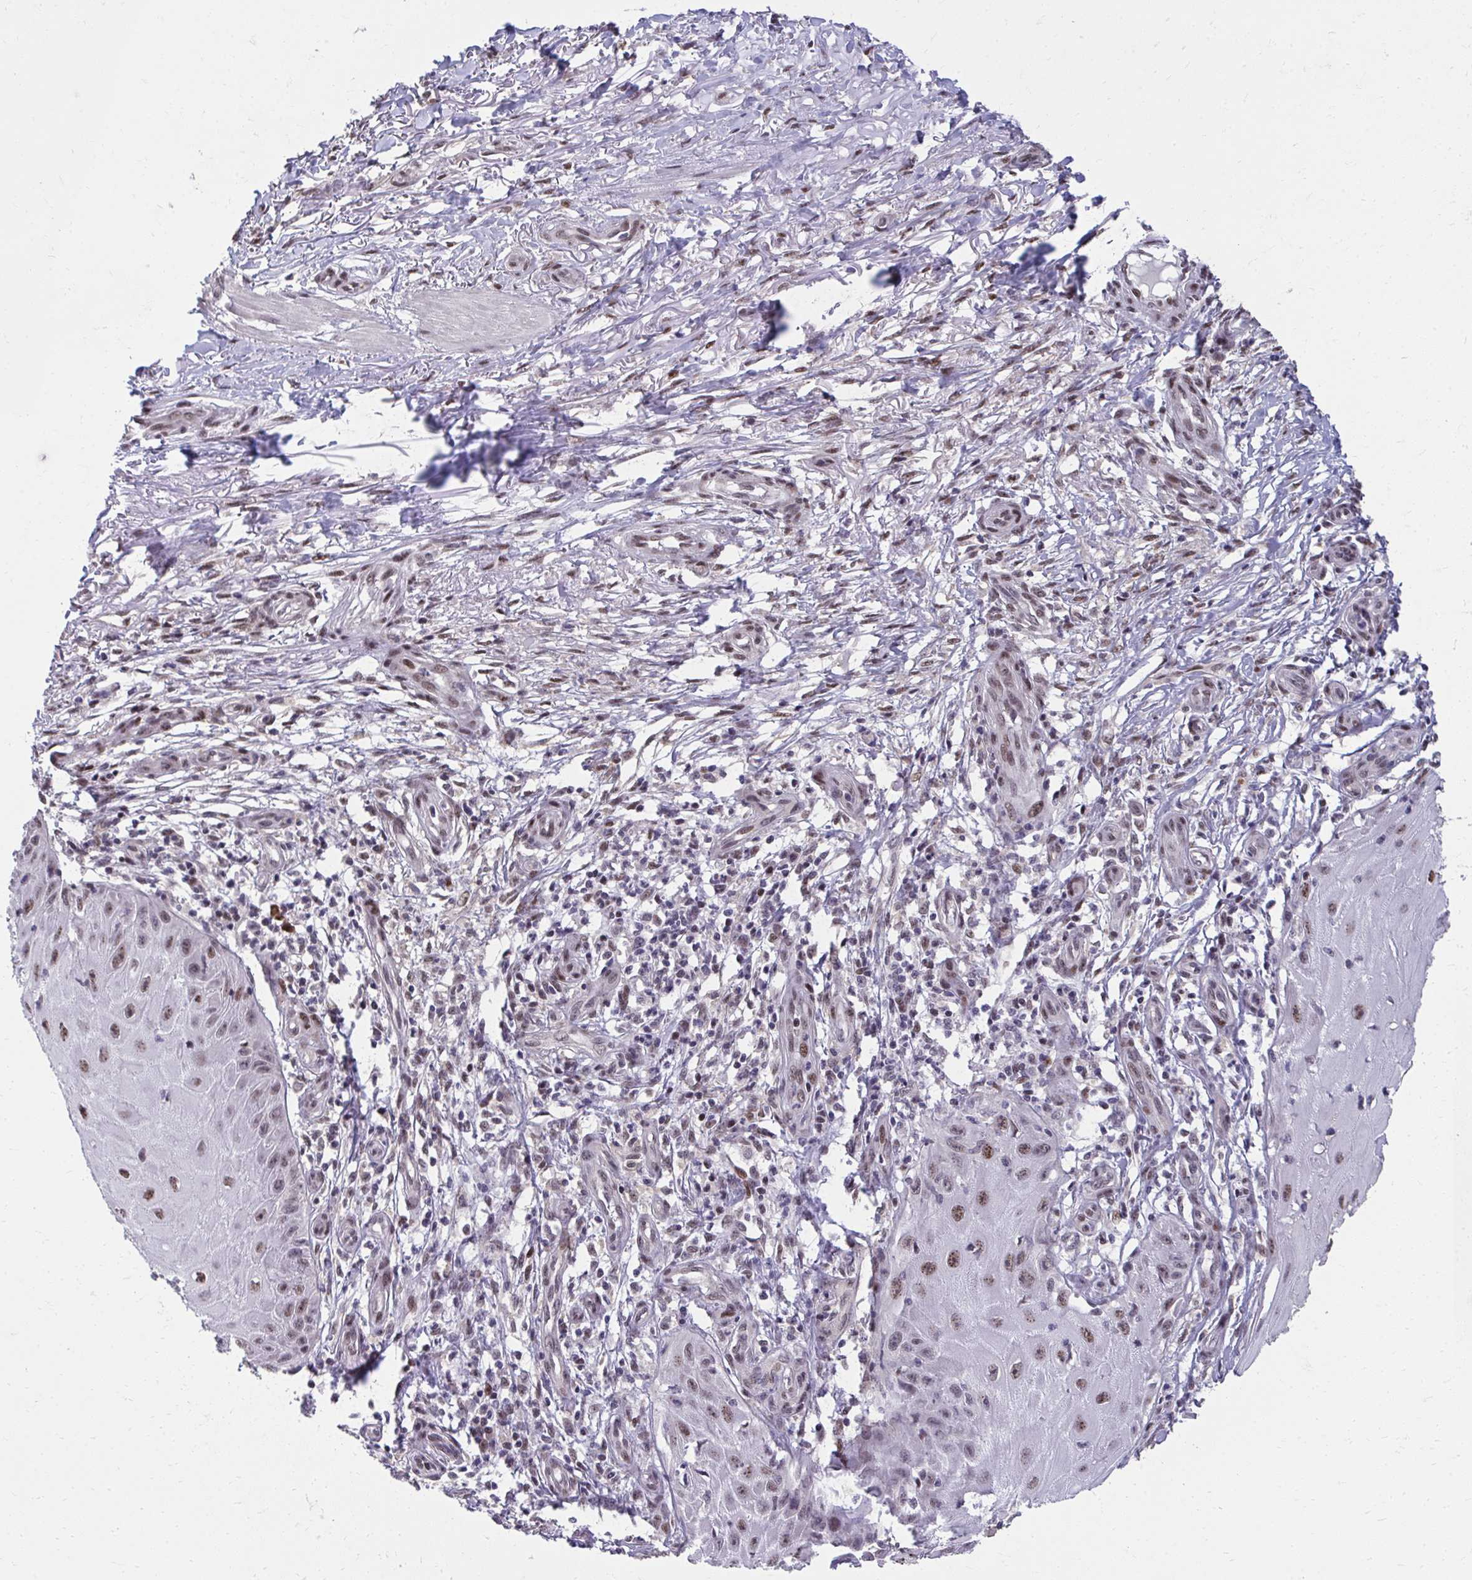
{"staining": {"intensity": "moderate", "quantity": ">75%", "location": "nuclear"}, "tissue": "skin cancer", "cell_type": "Tumor cells", "image_type": "cancer", "snomed": [{"axis": "morphology", "description": "Squamous cell carcinoma, NOS"}, {"axis": "topography", "description": "Skin"}], "caption": "Immunohistochemical staining of human squamous cell carcinoma (skin) demonstrates medium levels of moderate nuclear protein staining in about >75% of tumor cells. The staining is performed using DAB (3,3'-diaminobenzidine) brown chromogen to label protein expression. The nuclei are counter-stained blue using hematoxylin.", "gene": "HOXA4", "patient": {"sex": "female", "age": 77}}